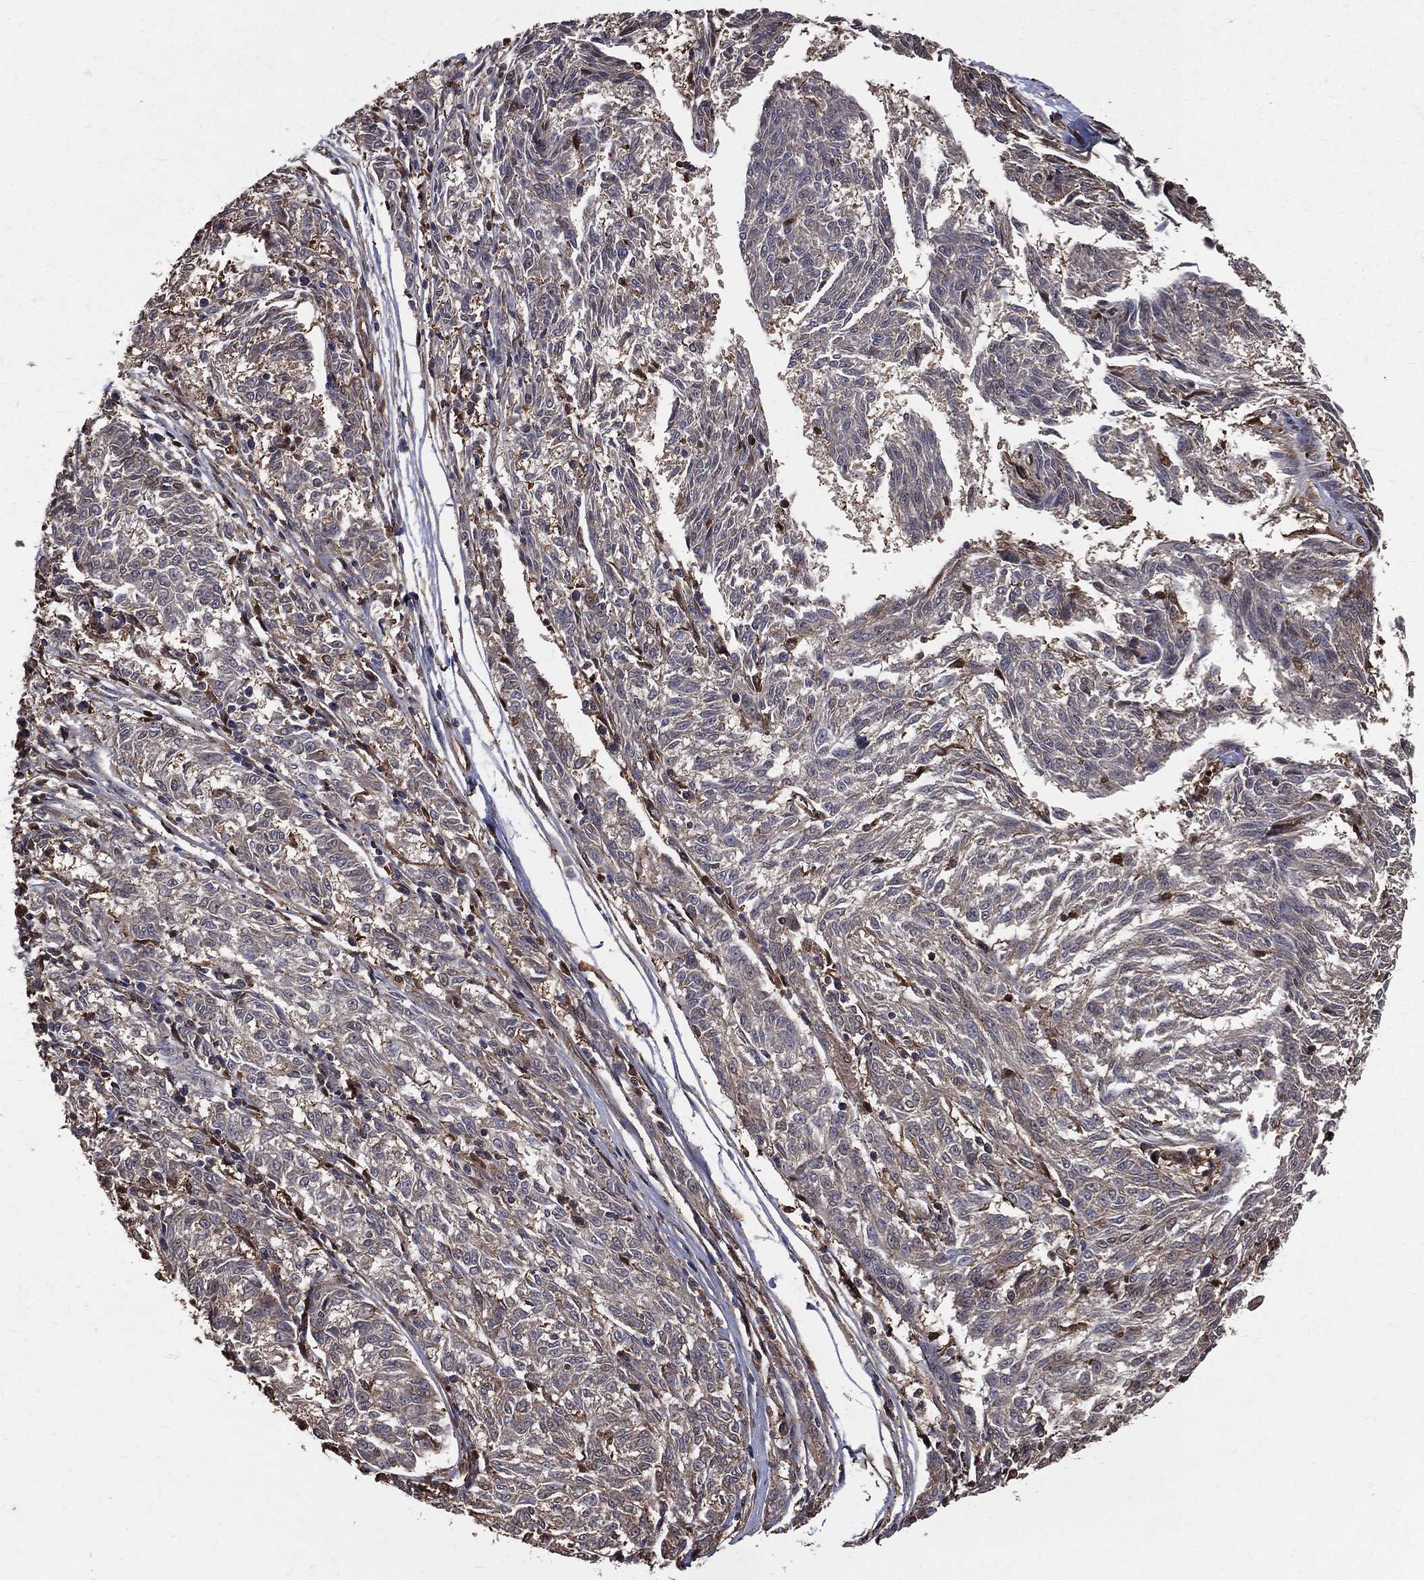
{"staining": {"intensity": "negative", "quantity": "none", "location": "none"}, "tissue": "melanoma", "cell_type": "Tumor cells", "image_type": "cancer", "snomed": [{"axis": "morphology", "description": "Malignant melanoma, NOS"}, {"axis": "topography", "description": "Skin"}], "caption": "There is no significant staining in tumor cells of melanoma.", "gene": "DPYSL2", "patient": {"sex": "female", "age": 72}}